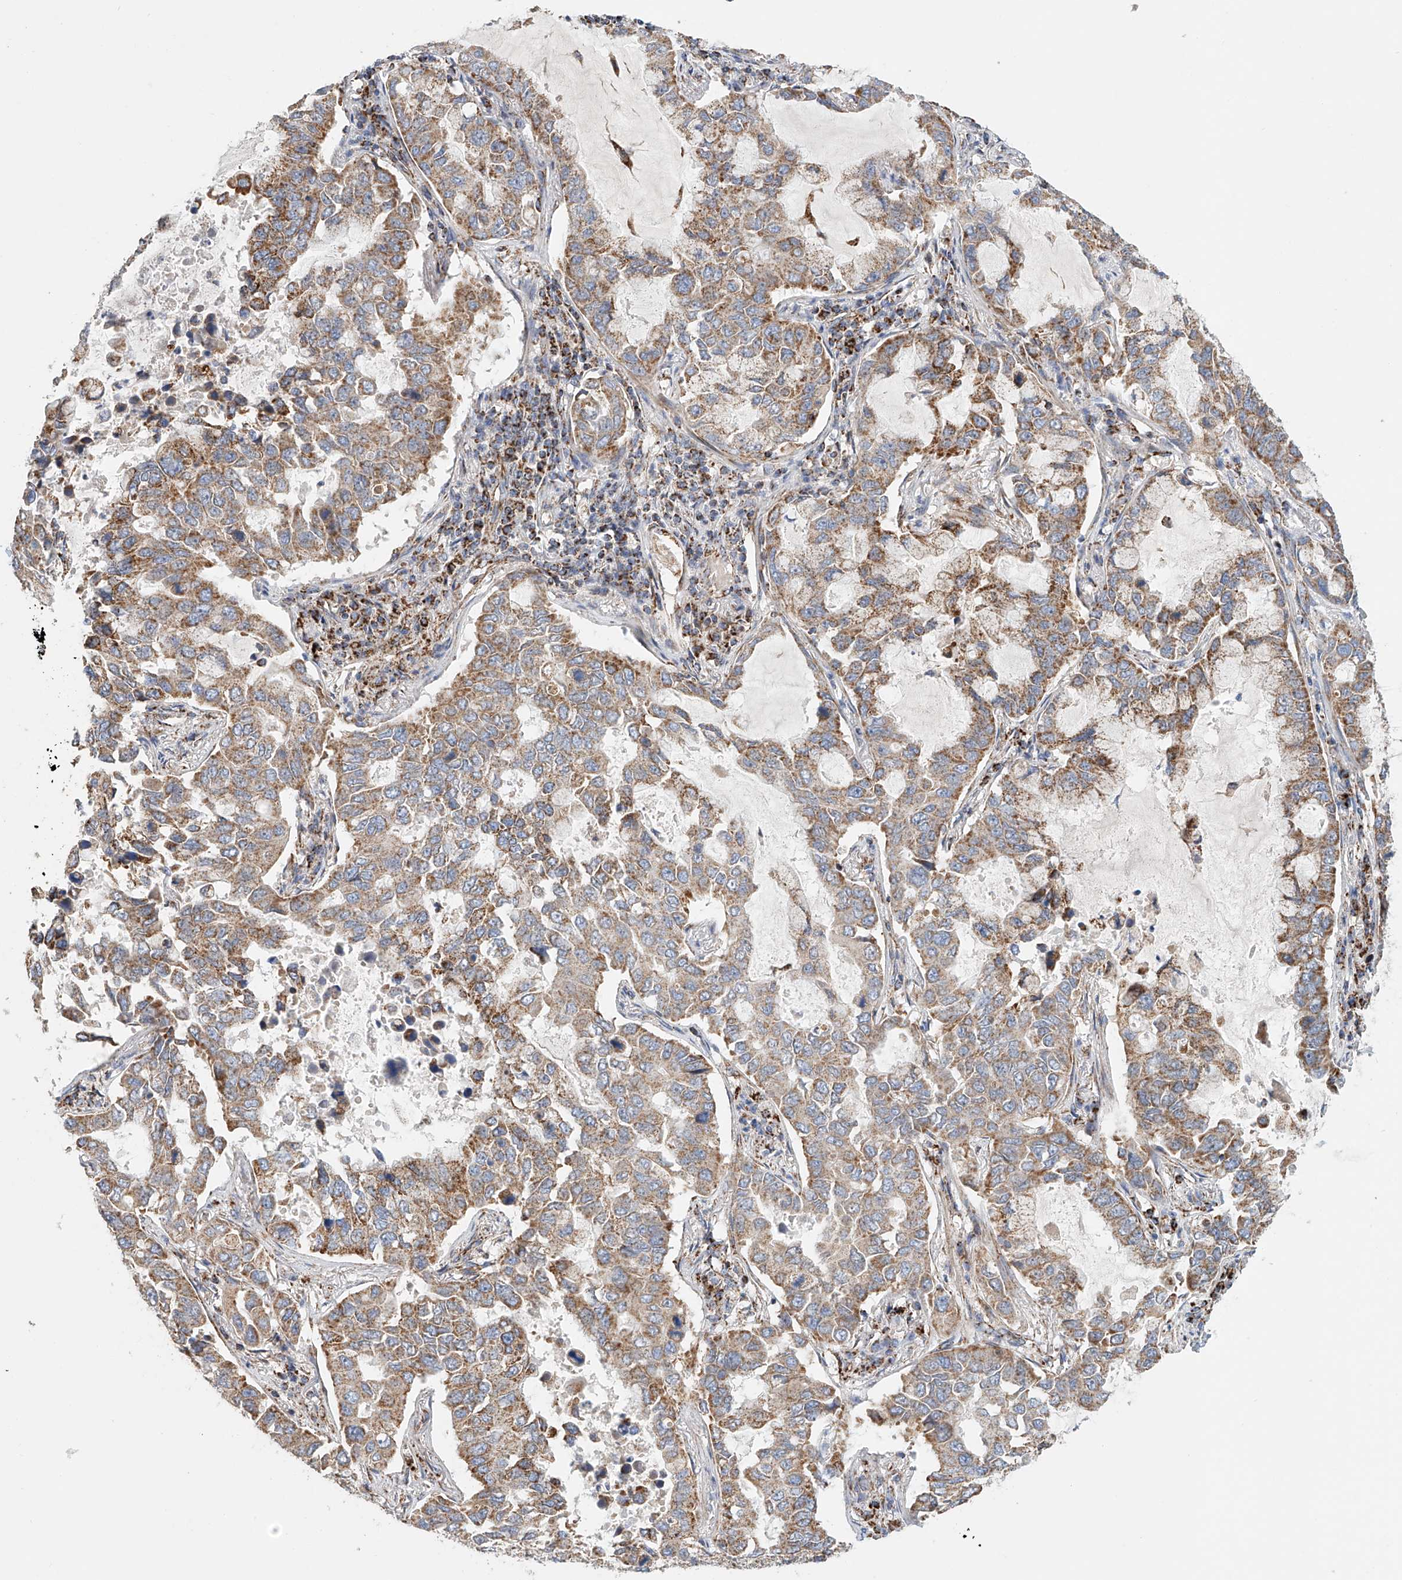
{"staining": {"intensity": "moderate", "quantity": ">75%", "location": "cytoplasmic/membranous"}, "tissue": "lung cancer", "cell_type": "Tumor cells", "image_type": "cancer", "snomed": [{"axis": "morphology", "description": "Adenocarcinoma, NOS"}, {"axis": "topography", "description": "Lung"}], "caption": "Lung cancer (adenocarcinoma) tissue exhibits moderate cytoplasmic/membranous expression in approximately >75% of tumor cells, visualized by immunohistochemistry.", "gene": "MCL1", "patient": {"sex": "male", "age": 64}}